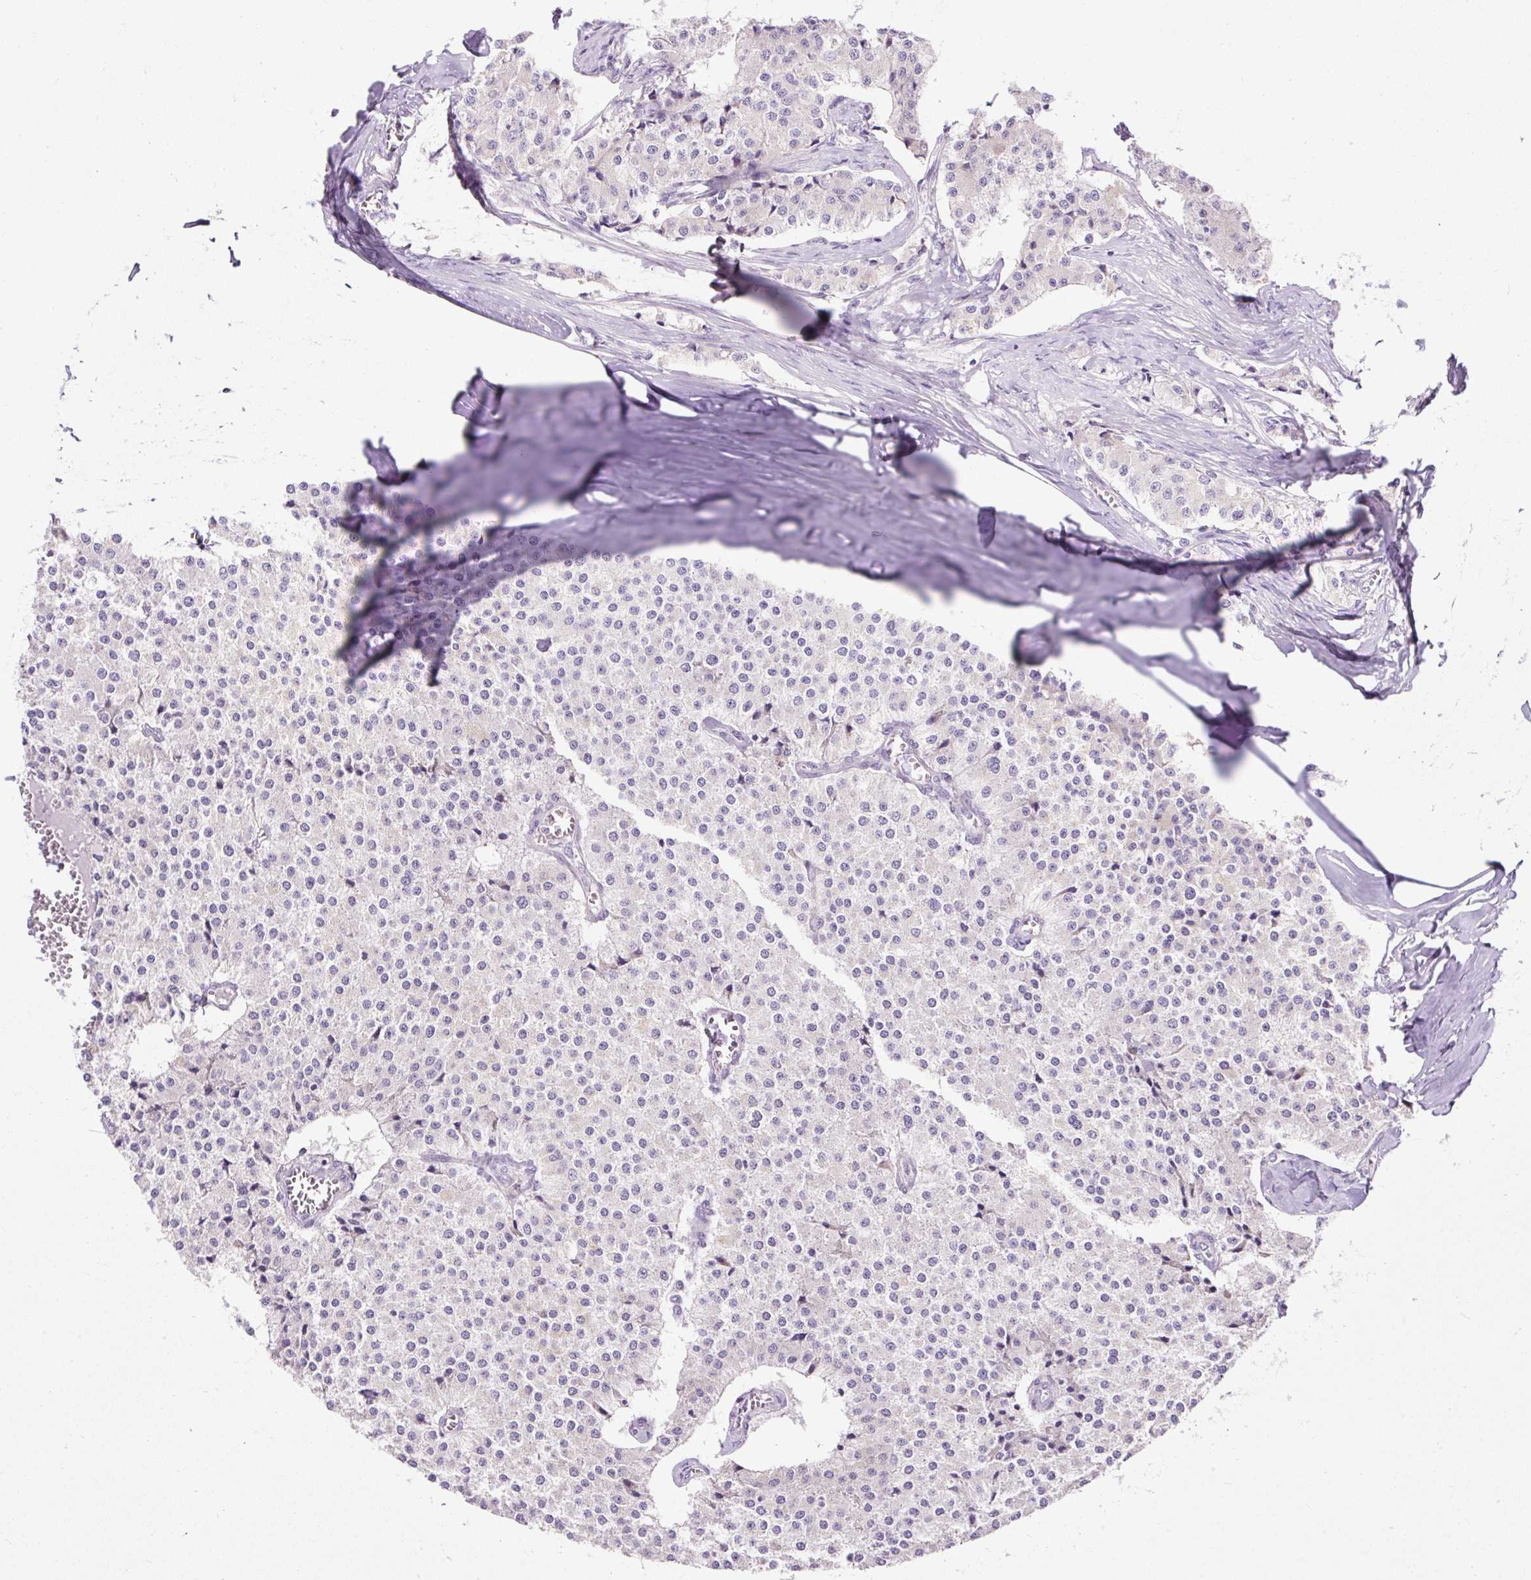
{"staining": {"intensity": "moderate", "quantity": "<25%", "location": "cytoplasmic/membranous"}, "tissue": "carcinoid", "cell_type": "Tumor cells", "image_type": "cancer", "snomed": [{"axis": "morphology", "description": "Carcinoid, malignant, NOS"}, {"axis": "topography", "description": "Colon"}], "caption": "Immunohistochemistry micrograph of human carcinoid (malignant) stained for a protein (brown), which demonstrates low levels of moderate cytoplasmic/membranous positivity in approximately <25% of tumor cells.", "gene": "FMC1", "patient": {"sex": "female", "age": 52}}